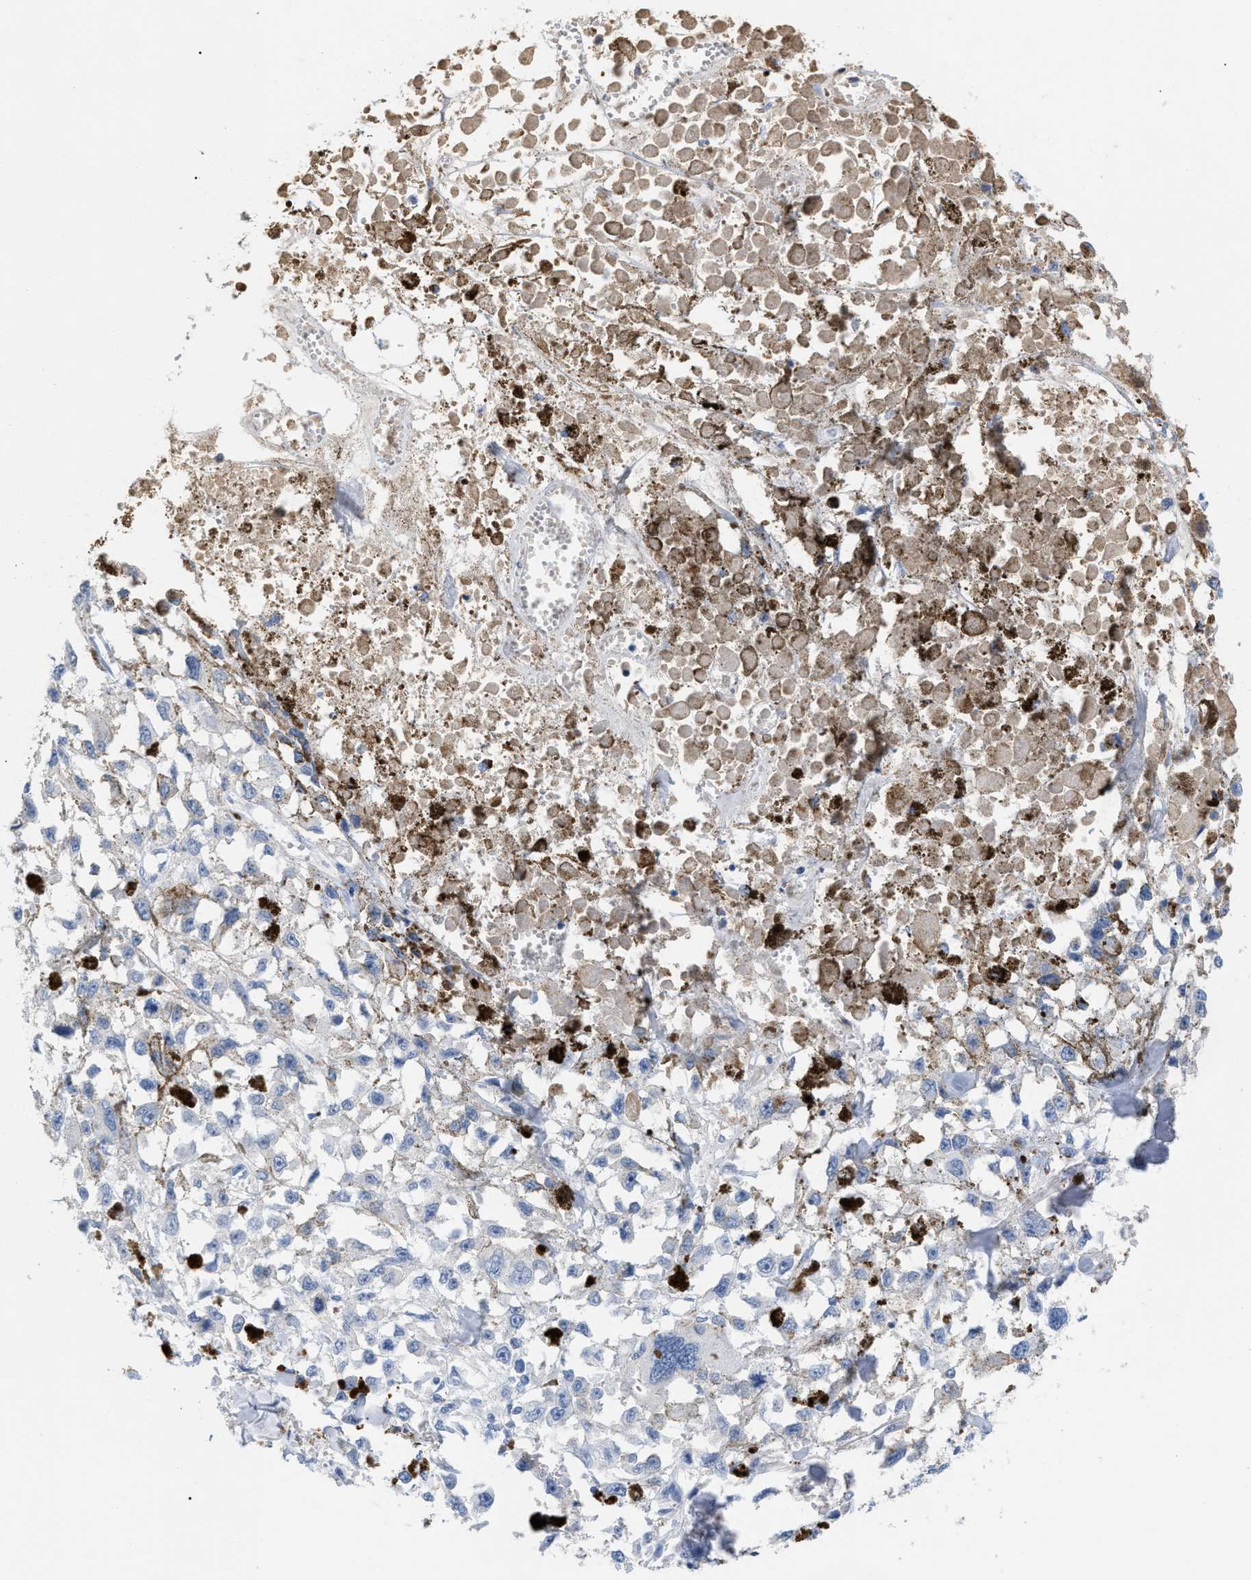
{"staining": {"intensity": "negative", "quantity": "none", "location": "none"}, "tissue": "melanoma", "cell_type": "Tumor cells", "image_type": "cancer", "snomed": [{"axis": "morphology", "description": "Malignant melanoma, Metastatic site"}, {"axis": "topography", "description": "Lymph node"}], "caption": "Tumor cells are negative for brown protein staining in melanoma.", "gene": "APOH", "patient": {"sex": "male", "age": 59}}